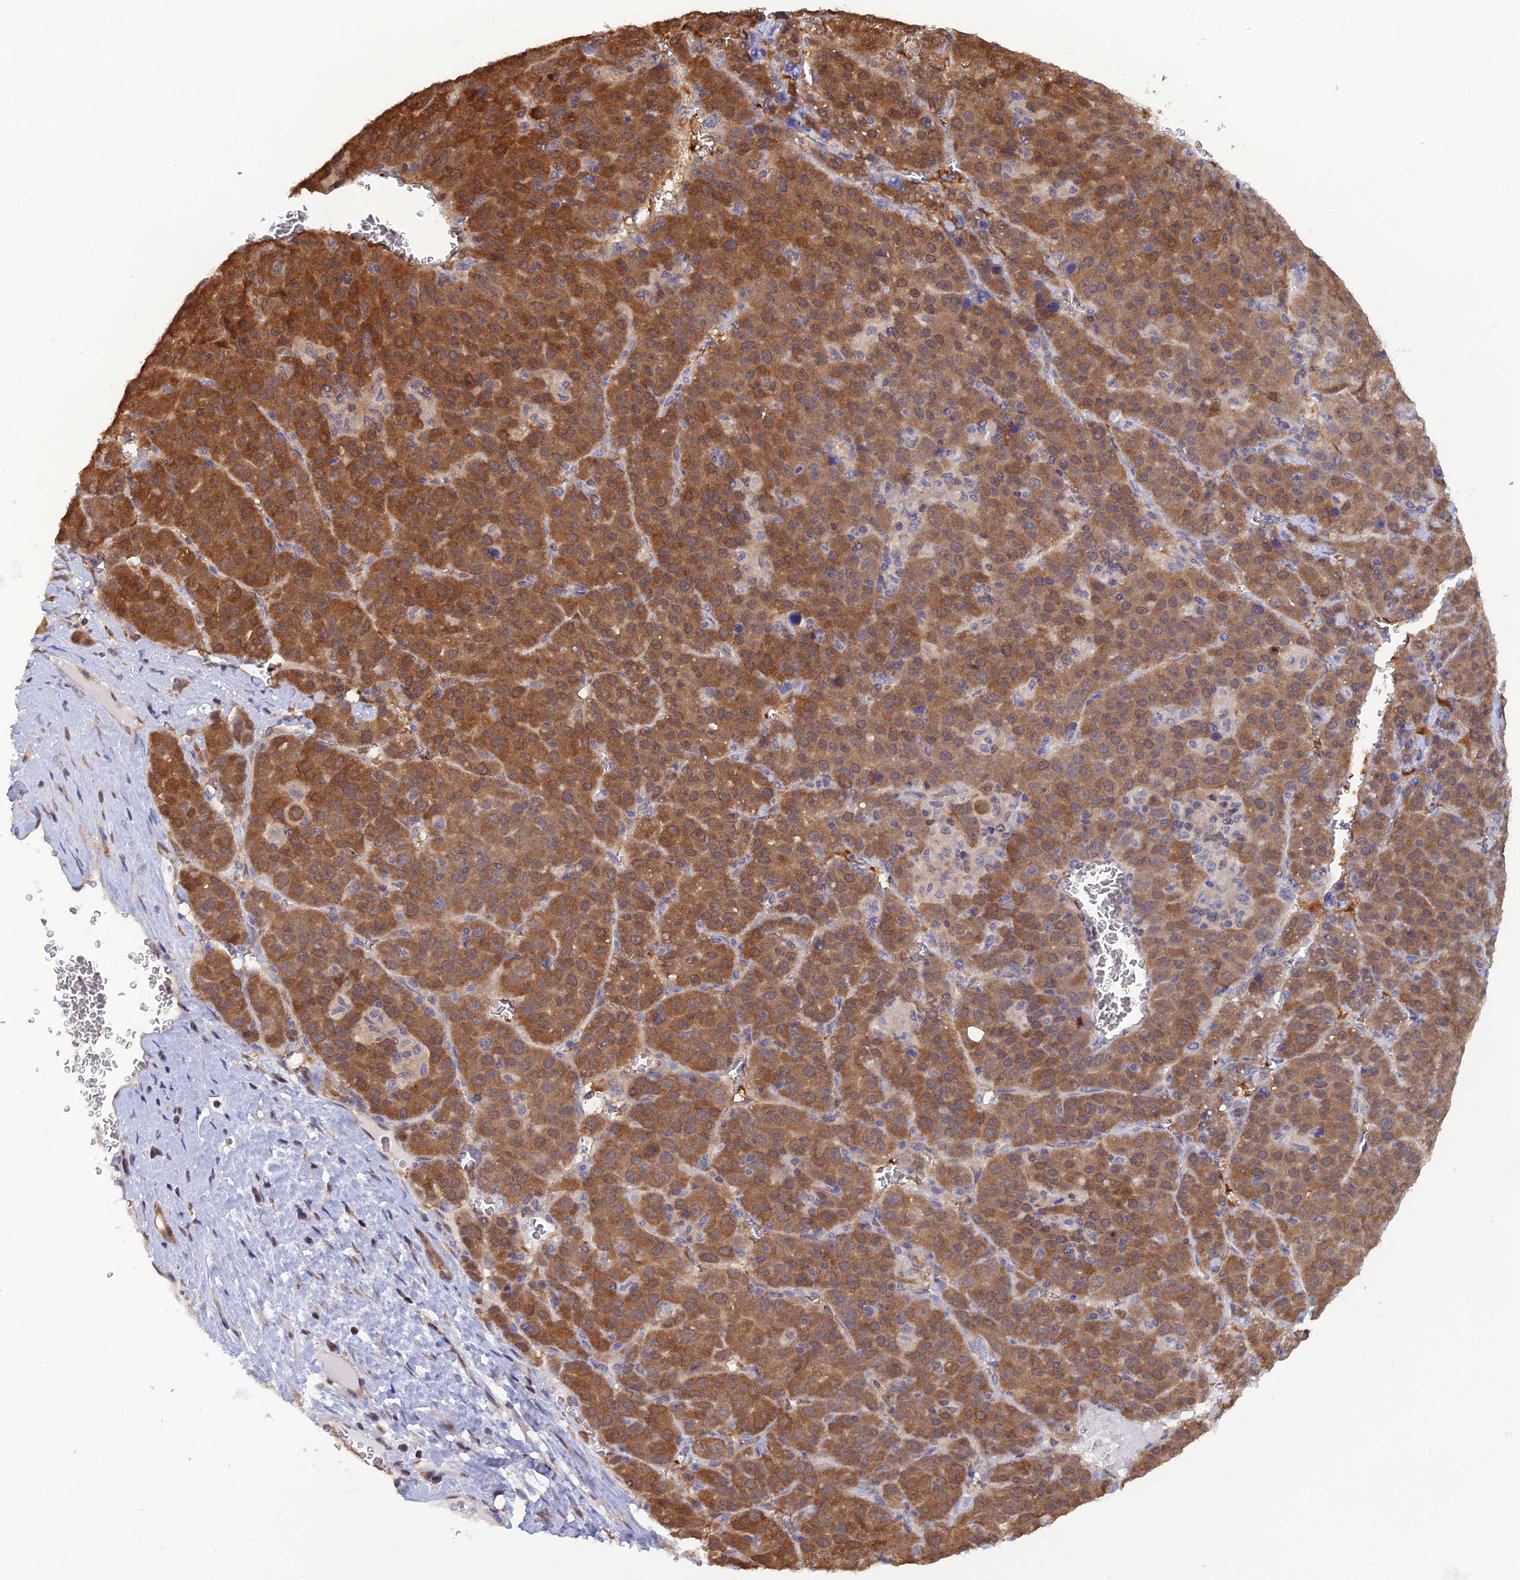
{"staining": {"intensity": "moderate", "quantity": ">75%", "location": "cytoplasmic/membranous,nuclear"}, "tissue": "liver cancer", "cell_type": "Tumor cells", "image_type": "cancer", "snomed": [{"axis": "morphology", "description": "Carcinoma, Hepatocellular, NOS"}, {"axis": "topography", "description": "Liver"}], "caption": "An immunohistochemistry image of tumor tissue is shown. Protein staining in brown highlights moderate cytoplasmic/membranous and nuclear positivity in hepatocellular carcinoma (liver) within tumor cells.", "gene": "HINT1", "patient": {"sex": "female", "age": 53}}